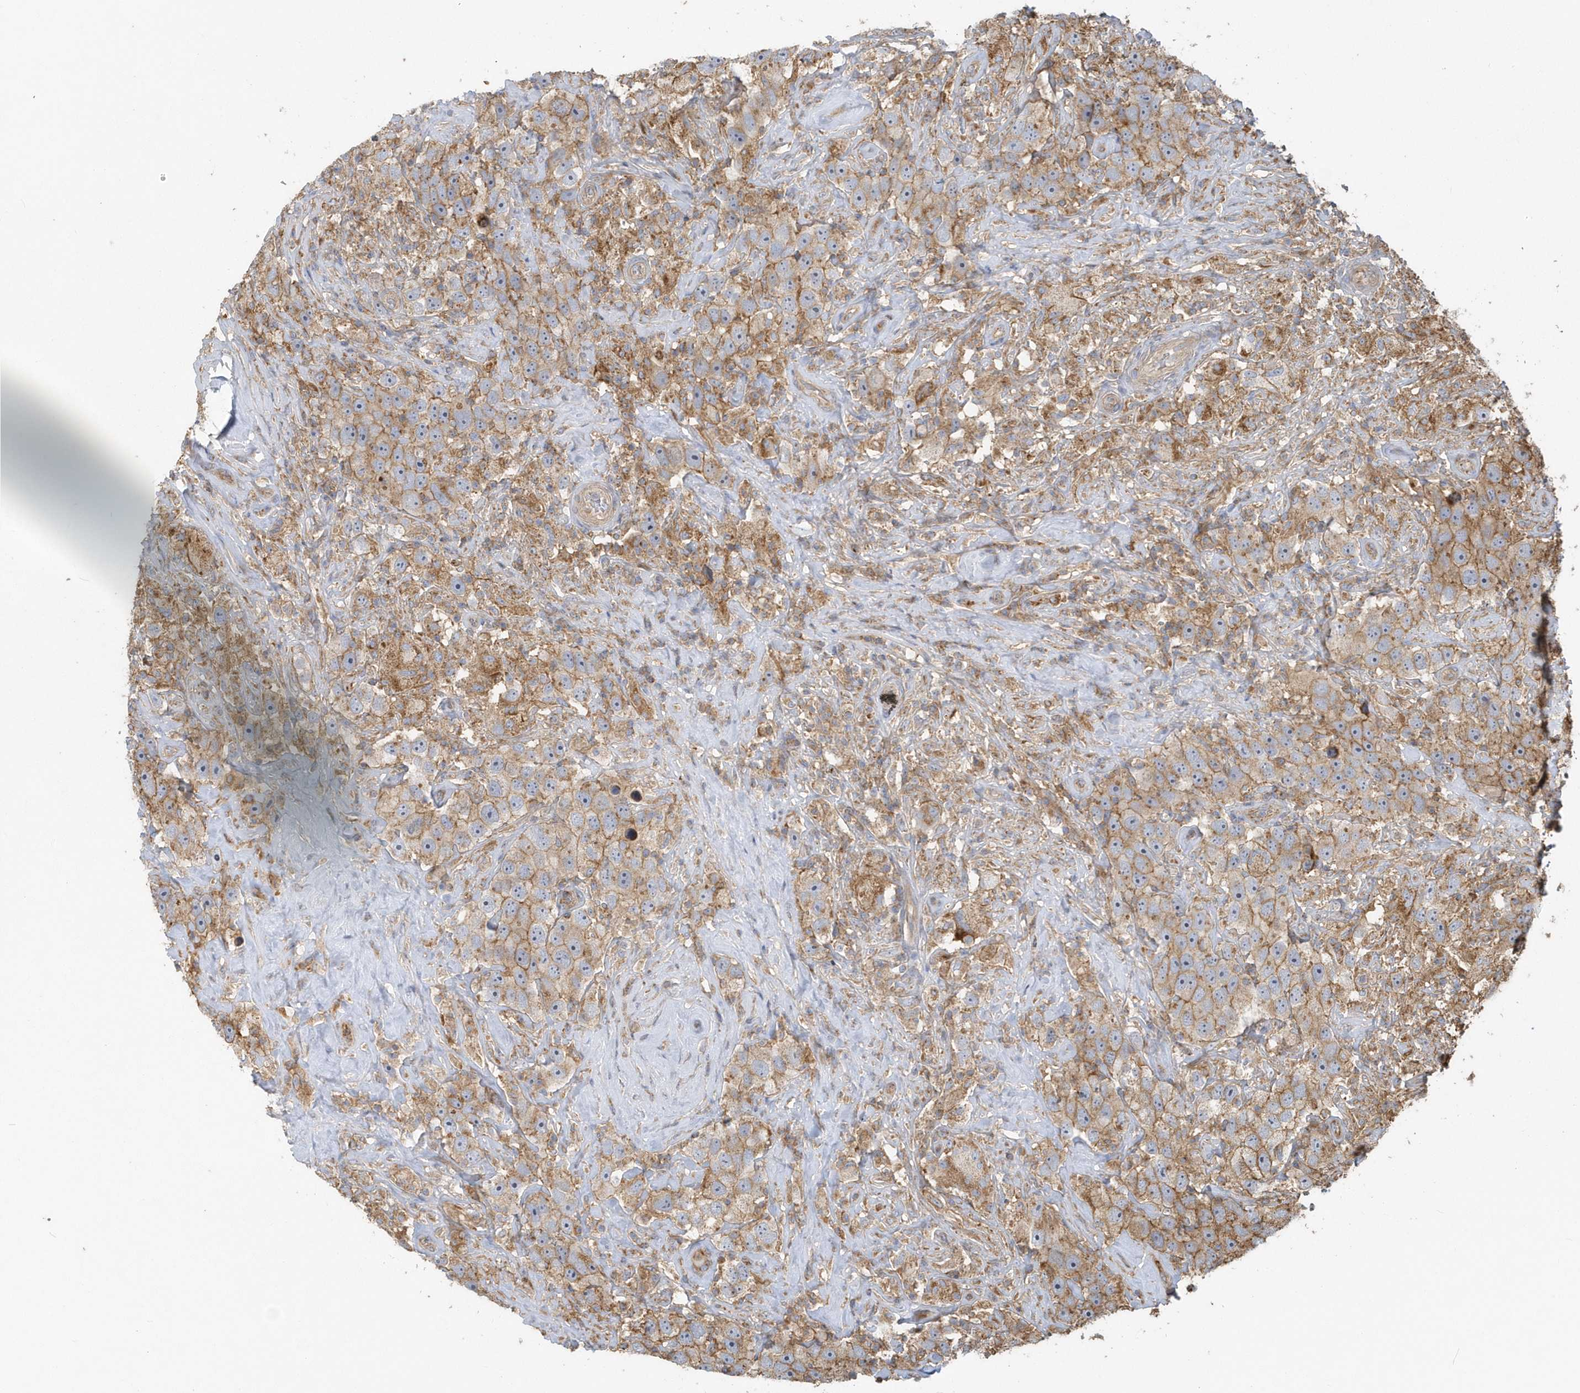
{"staining": {"intensity": "weak", "quantity": ">75%", "location": "cytoplasmic/membranous"}, "tissue": "testis cancer", "cell_type": "Tumor cells", "image_type": "cancer", "snomed": [{"axis": "morphology", "description": "Seminoma, NOS"}, {"axis": "topography", "description": "Testis"}], "caption": "Immunohistochemistry (IHC) (DAB) staining of human testis cancer displays weak cytoplasmic/membranous protein expression in approximately >75% of tumor cells.", "gene": "TRAIP", "patient": {"sex": "male", "age": 49}}